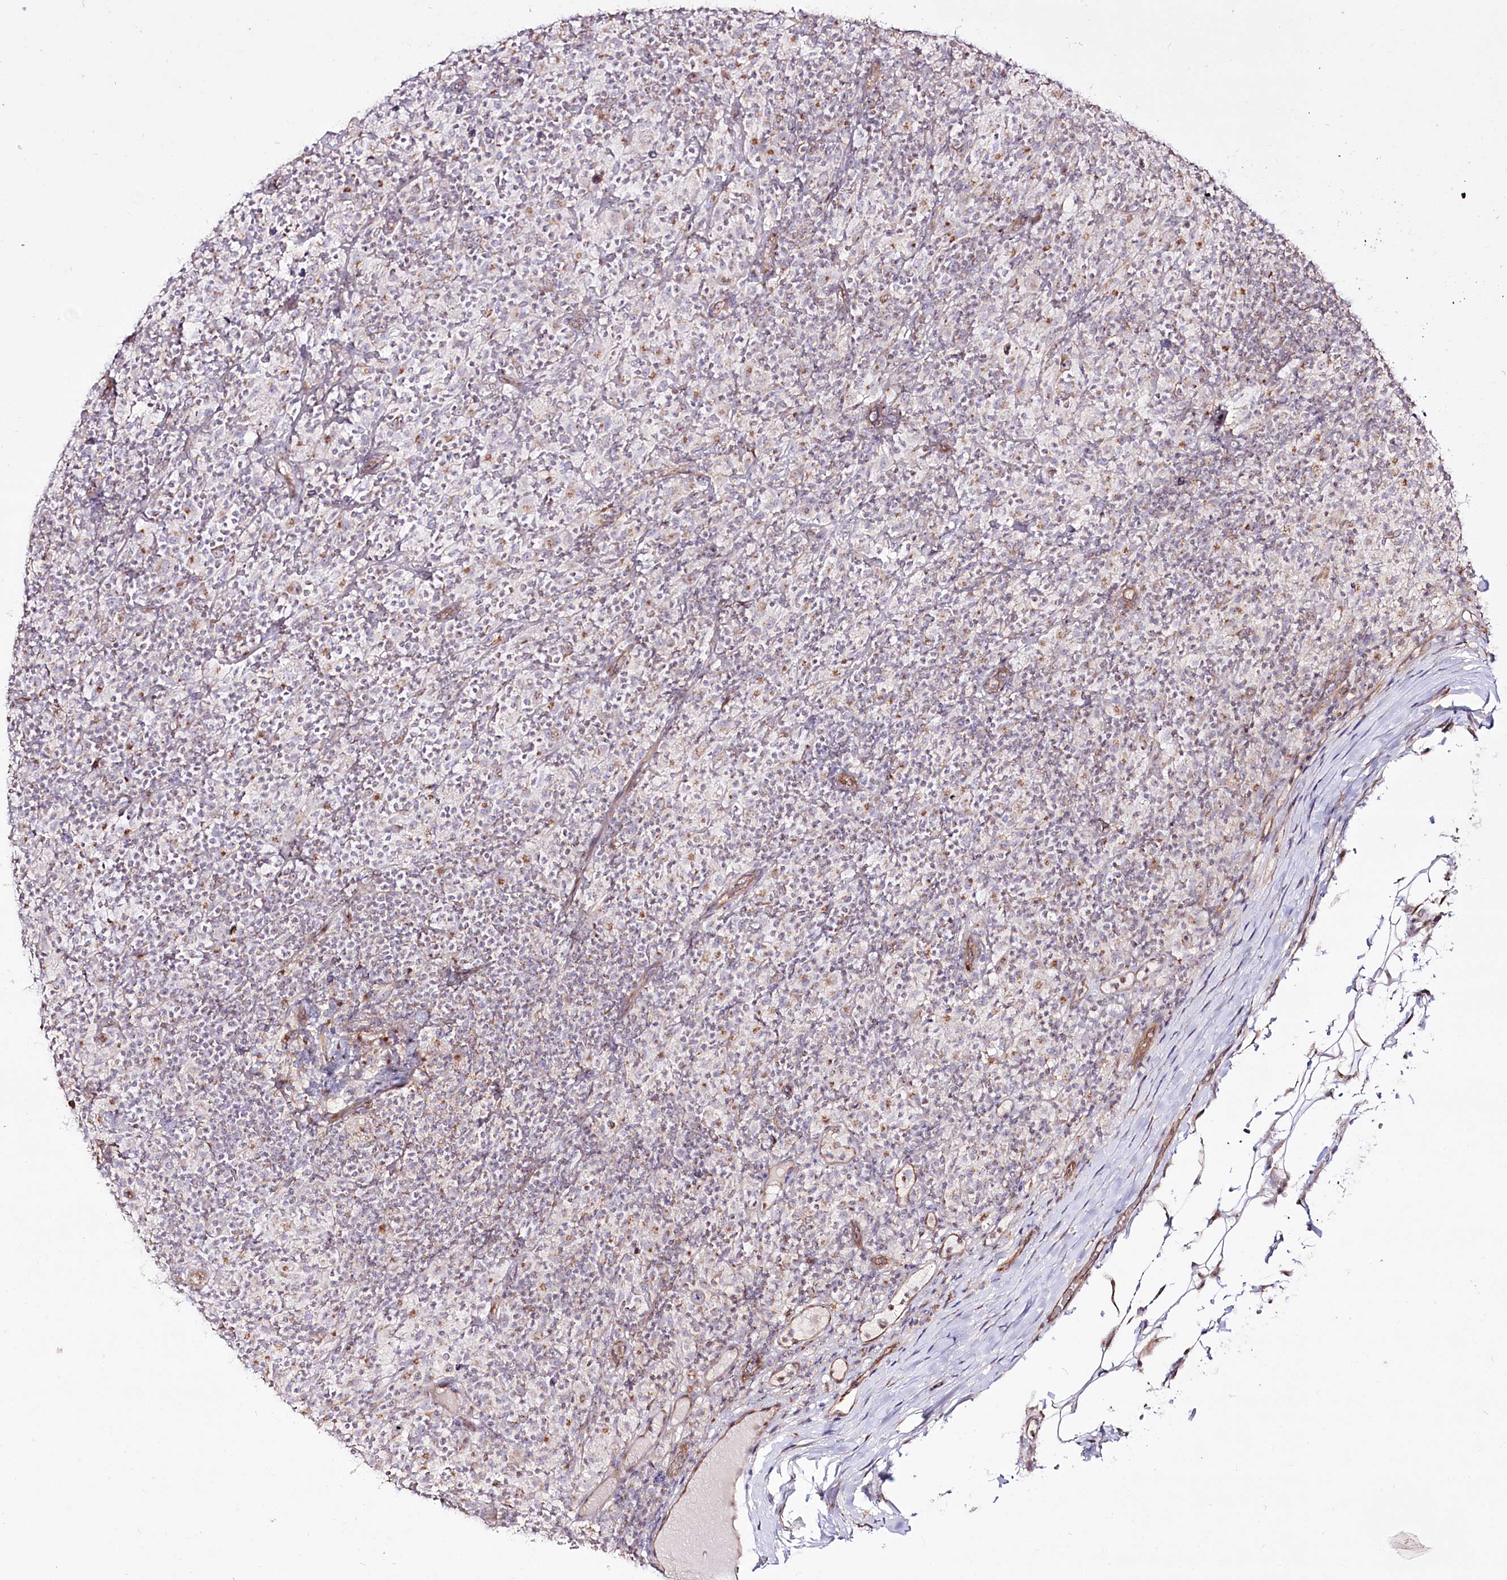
{"staining": {"intensity": "negative", "quantity": "none", "location": "none"}, "tissue": "lymphoma", "cell_type": "Tumor cells", "image_type": "cancer", "snomed": [{"axis": "morphology", "description": "Hodgkin's disease, NOS"}, {"axis": "topography", "description": "Lymph node"}], "caption": "A high-resolution micrograph shows immunohistochemistry staining of lymphoma, which shows no significant positivity in tumor cells. The staining was performed using DAB to visualize the protein expression in brown, while the nuclei were stained in blue with hematoxylin (Magnification: 20x).", "gene": "REXO2", "patient": {"sex": "male", "age": 70}}